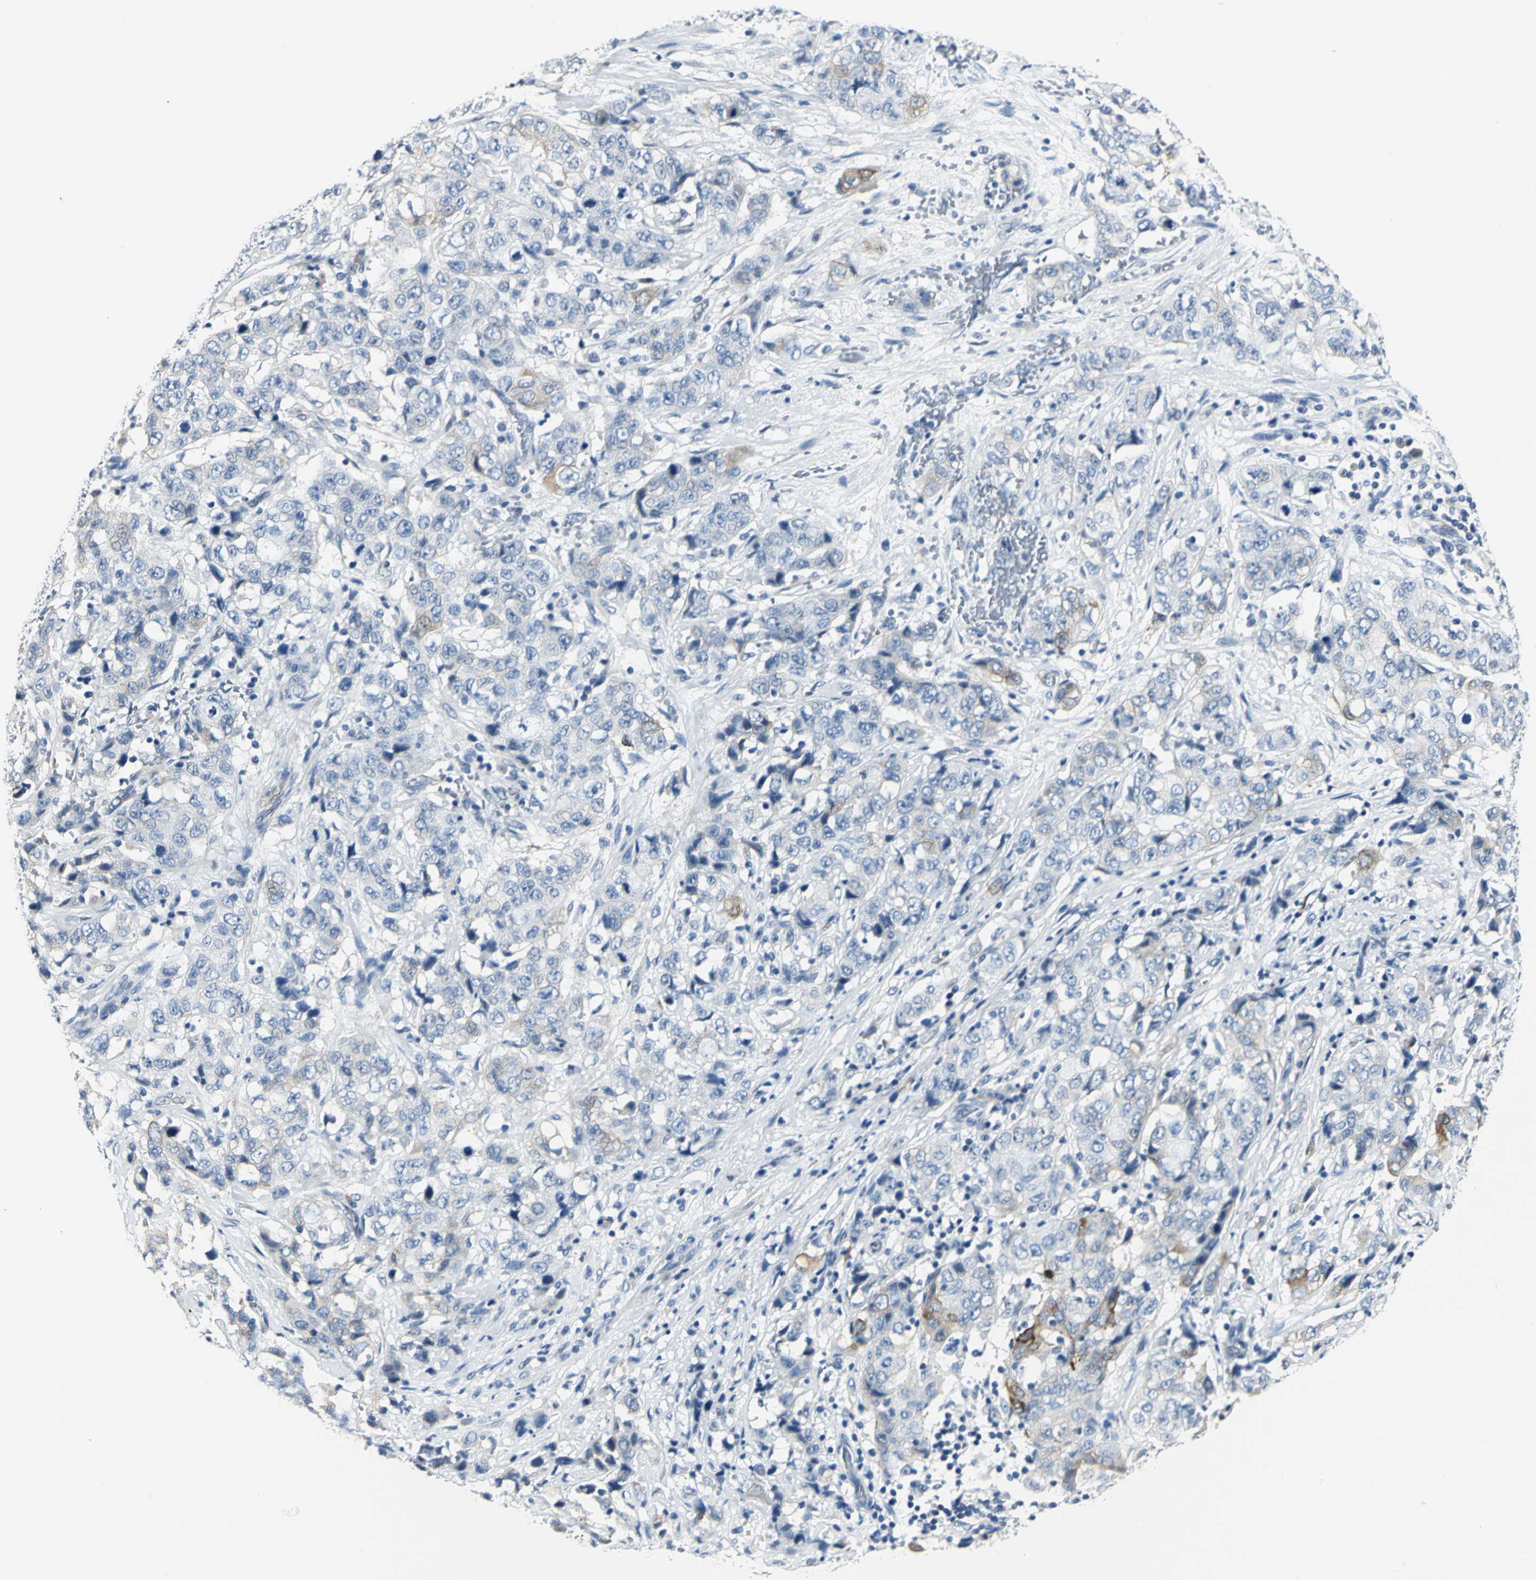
{"staining": {"intensity": "weak", "quantity": "<25%", "location": "cytoplasmic/membranous"}, "tissue": "stomach cancer", "cell_type": "Tumor cells", "image_type": "cancer", "snomed": [{"axis": "morphology", "description": "Adenocarcinoma, NOS"}, {"axis": "topography", "description": "Stomach"}], "caption": "IHC of human stomach adenocarcinoma reveals no staining in tumor cells. (Brightfield microscopy of DAB IHC at high magnification).", "gene": "B3GNT2", "patient": {"sex": "male", "age": 48}}